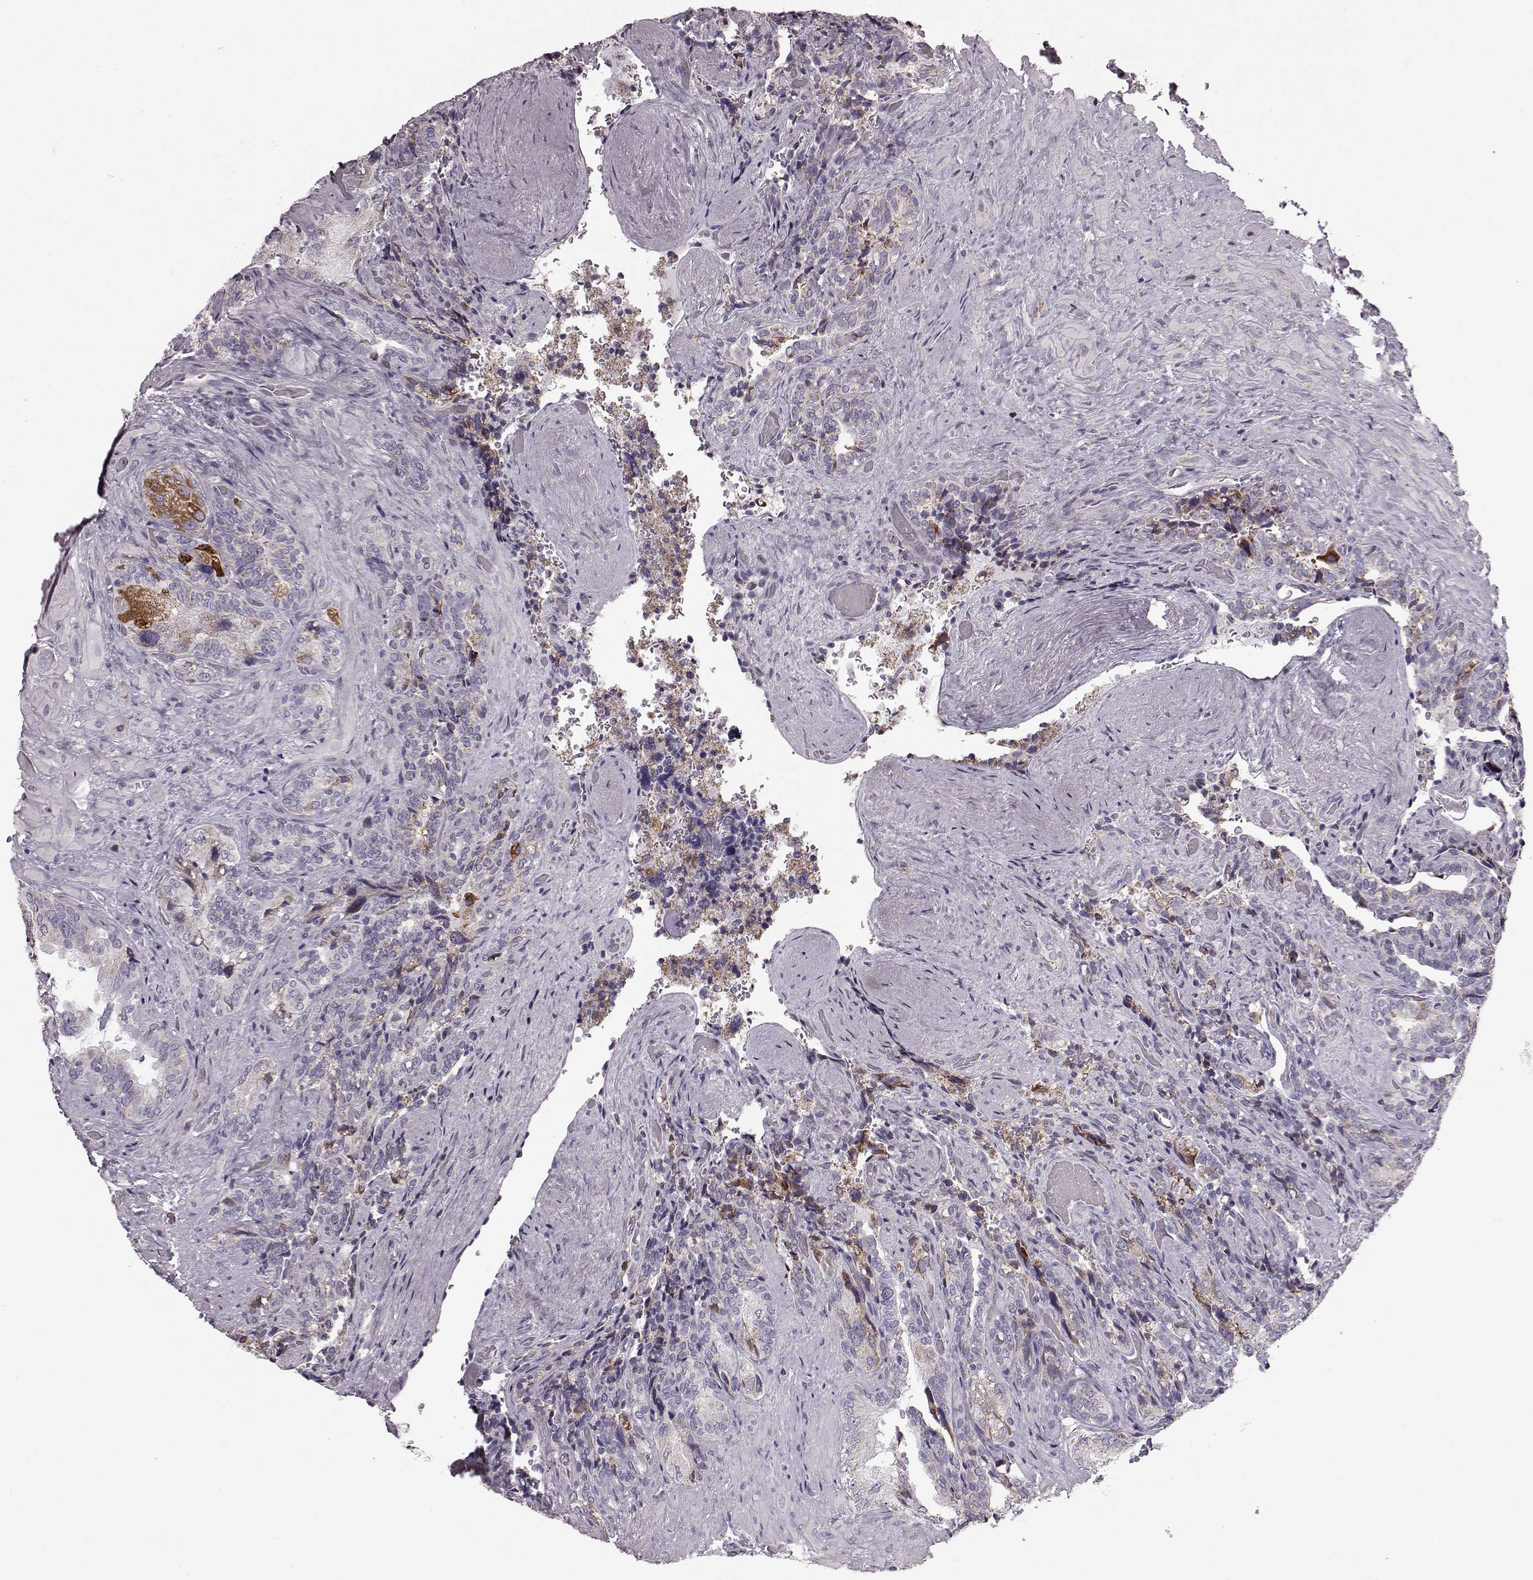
{"staining": {"intensity": "moderate", "quantity": "<25%", "location": "cytoplasmic/membranous"}, "tissue": "seminal vesicle", "cell_type": "Glandular cells", "image_type": "normal", "snomed": [{"axis": "morphology", "description": "Normal tissue, NOS"}, {"axis": "topography", "description": "Seminal veicle"}], "caption": "An IHC image of unremarkable tissue is shown. Protein staining in brown labels moderate cytoplasmic/membranous positivity in seminal vesicle within glandular cells.", "gene": "ATP5MF", "patient": {"sex": "male", "age": 69}}